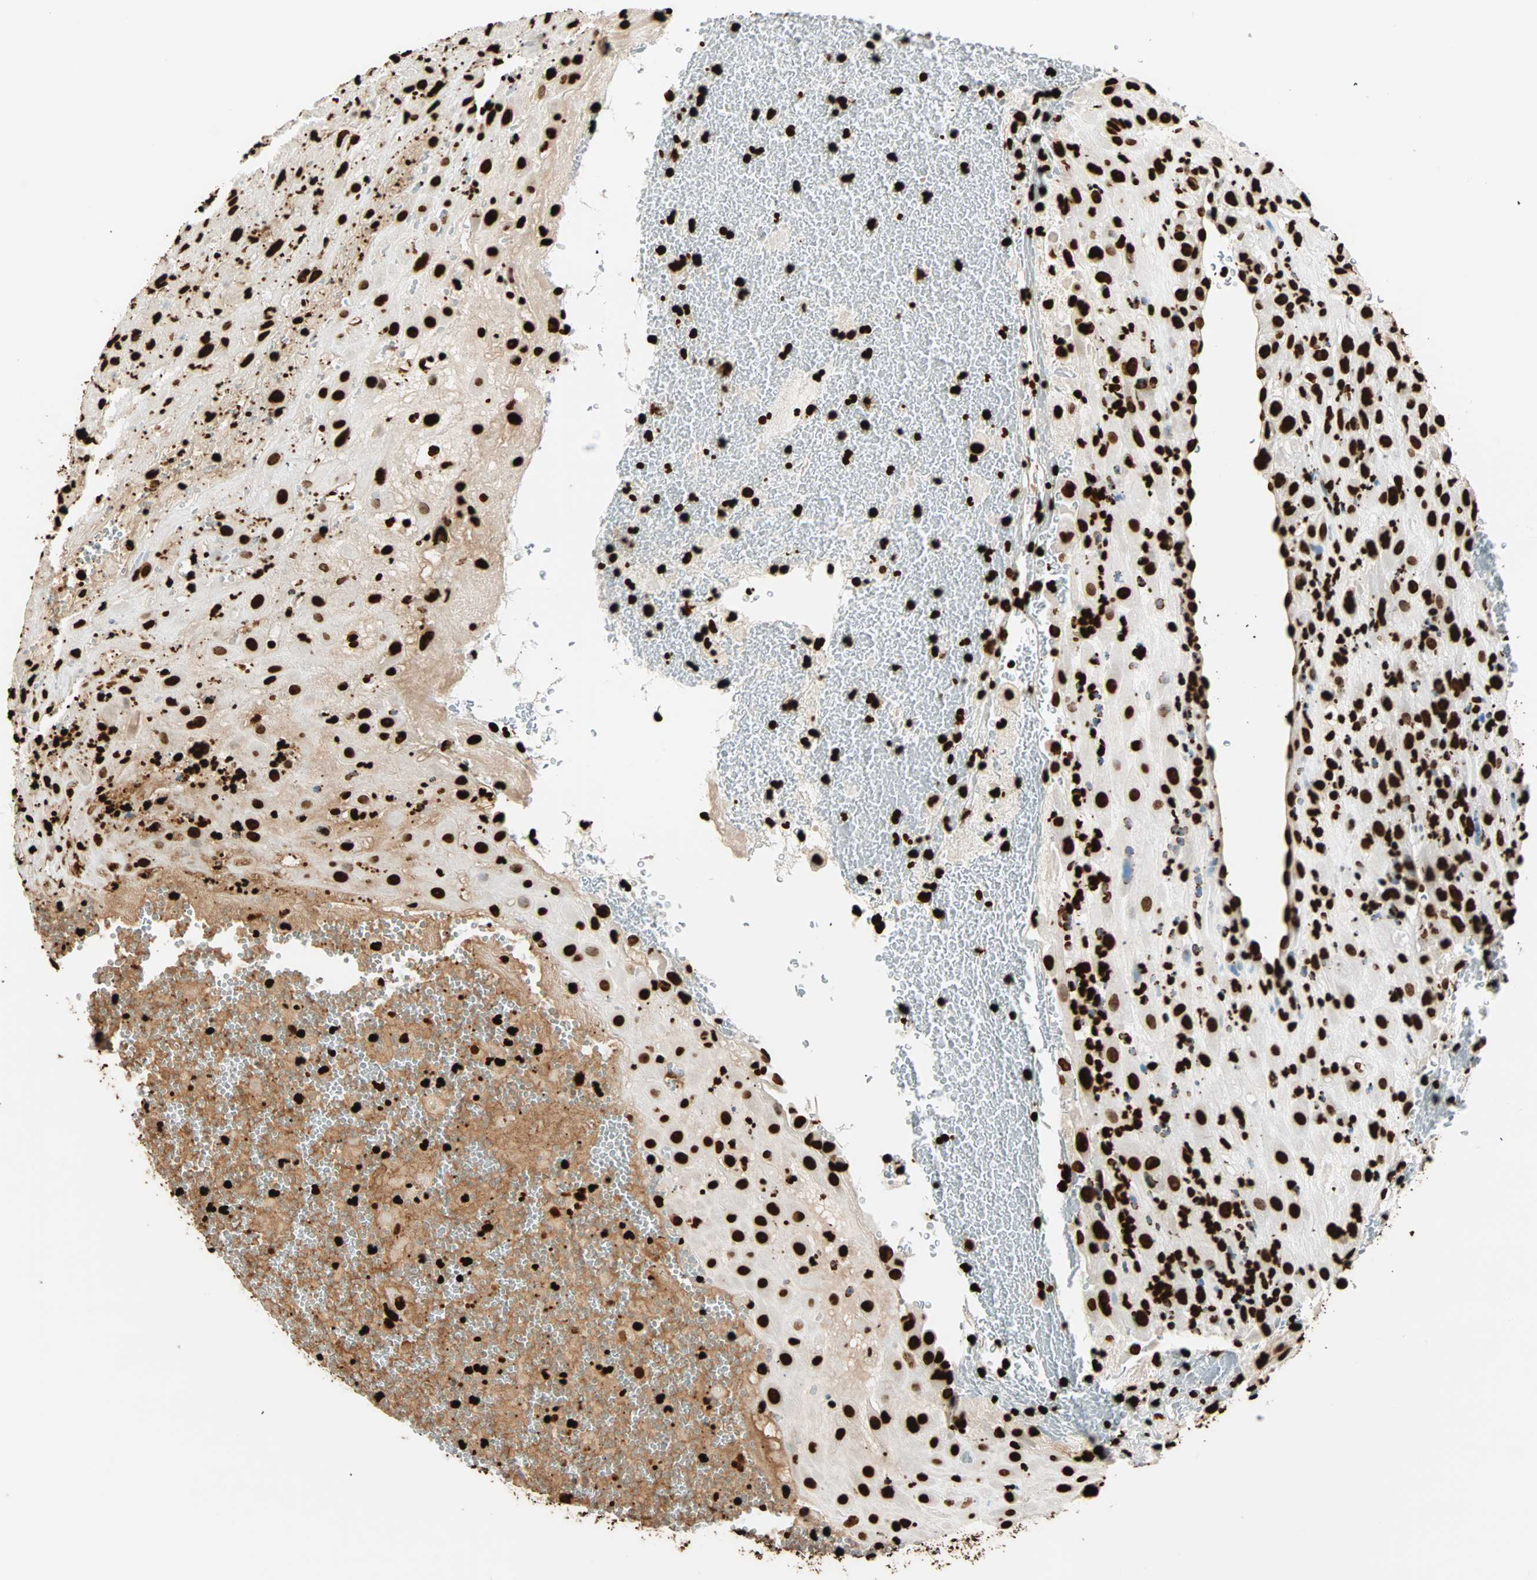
{"staining": {"intensity": "strong", "quantity": ">75%", "location": "nuclear"}, "tissue": "placenta", "cell_type": "Decidual cells", "image_type": "normal", "snomed": [{"axis": "morphology", "description": "Normal tissue, NOS"}, {"axis": "topography", "description": "Placenta"}], "caption": "A photomicrograph showing strong nuclear staining in approximately >75% of decidual cells in benign placenta, as visualized by brown immunohistochemical staining.", "gene": "GLI2", "patient": {"sex": "female", "age": 19}}